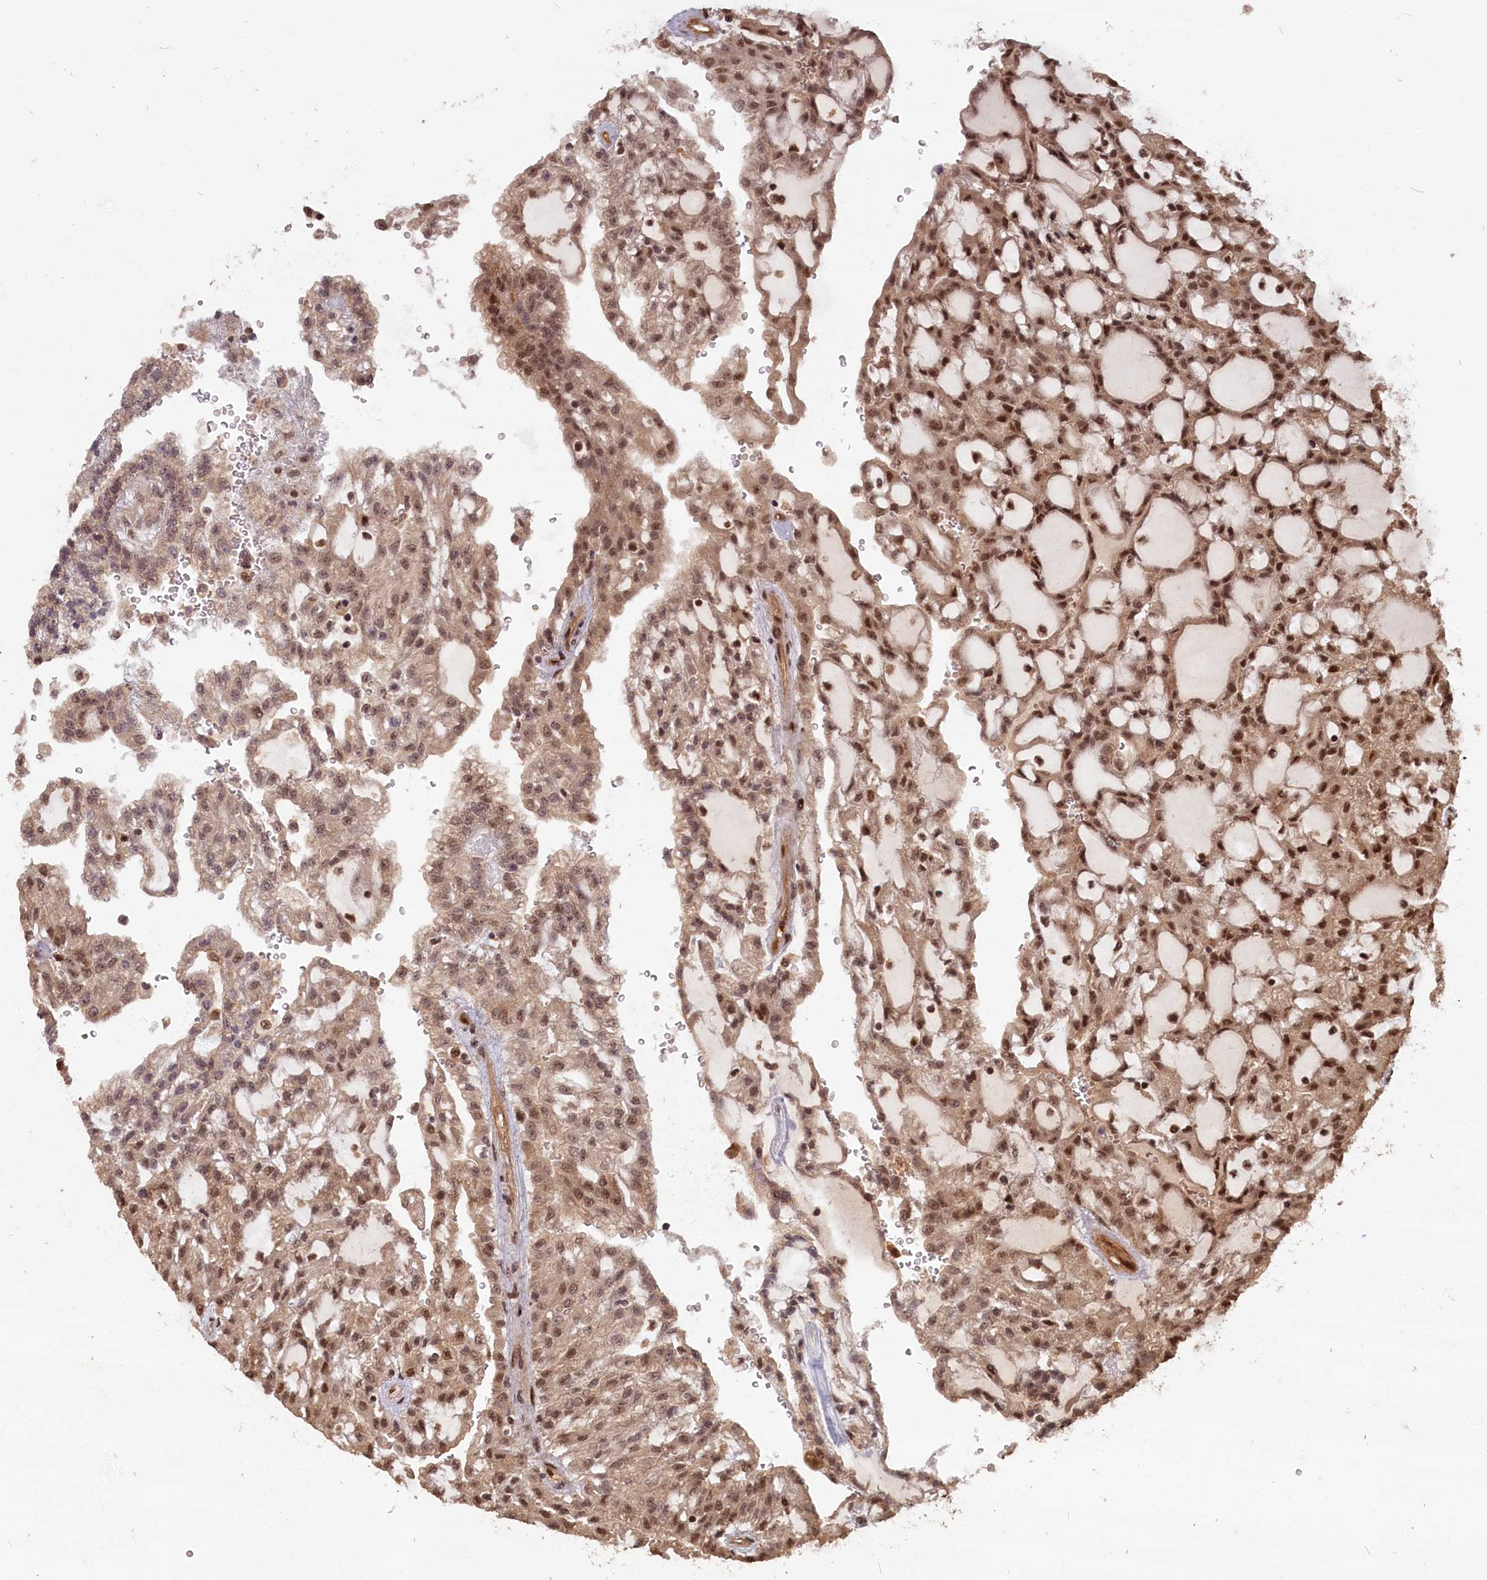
{"staining": {"intensity": "moderate", "quantity": ">75%", "location": "cytoplasmic/membranous,nuclear"}, "tissue": "renal cancer", "cell_type": "Tumor cells", "image_type": "cancer", "snomed": [{"axis": "morphology", "description": "Adenocarcinoma, NOS"}, {"axis": "topography", "description": "Kidney"}], "caption": "Protein expression analysis of renal cancer (adenocarcinoma) exhibits moderate cytoplasmic/membranous and nuclear positivity in about >75% of tumor cells.", "gene": "HIF3A", "patient": {"sex": "male", "age": 63}}